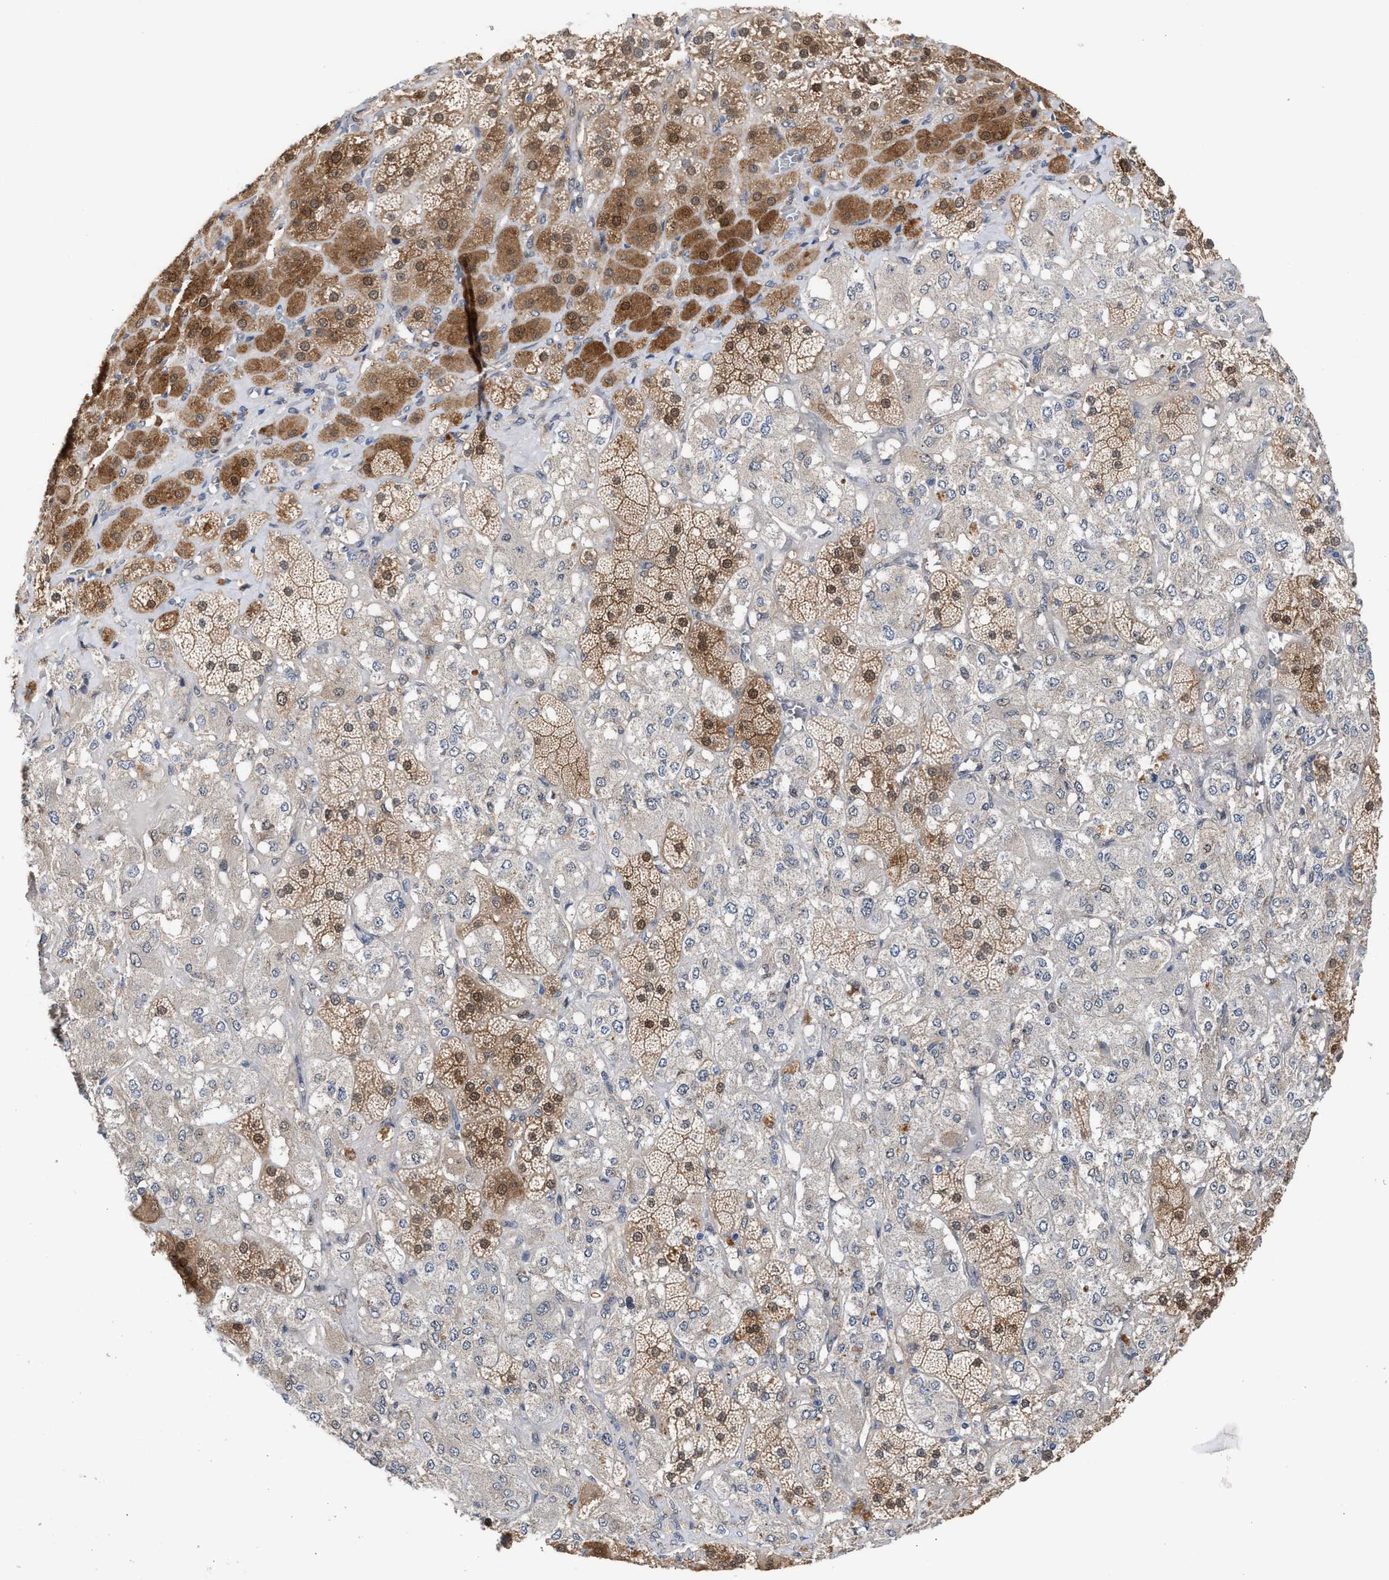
{"staining": {"intensity": "moderate", "quantity": "25%-75%", "location": "cytoplasmic/membranous,nuclear"}, "tissue": "adrenal gland", "cell_type": "Glandular cells", "image_type": "normal", "snomed": [{"axis": "morphology", "description": "Normal tissue, NOS"}, {"axis": "topography", "description": "Adrenal gland"}], "caption": "The histopathology image displays staining of unremarkable adrenal gland, revealing moderate cytoplasmic/membranous,nuclear protein expression (brown color) within glandular cells.", "gene": "TP53I3", "patient": {"sex": "male", "age": 57}}